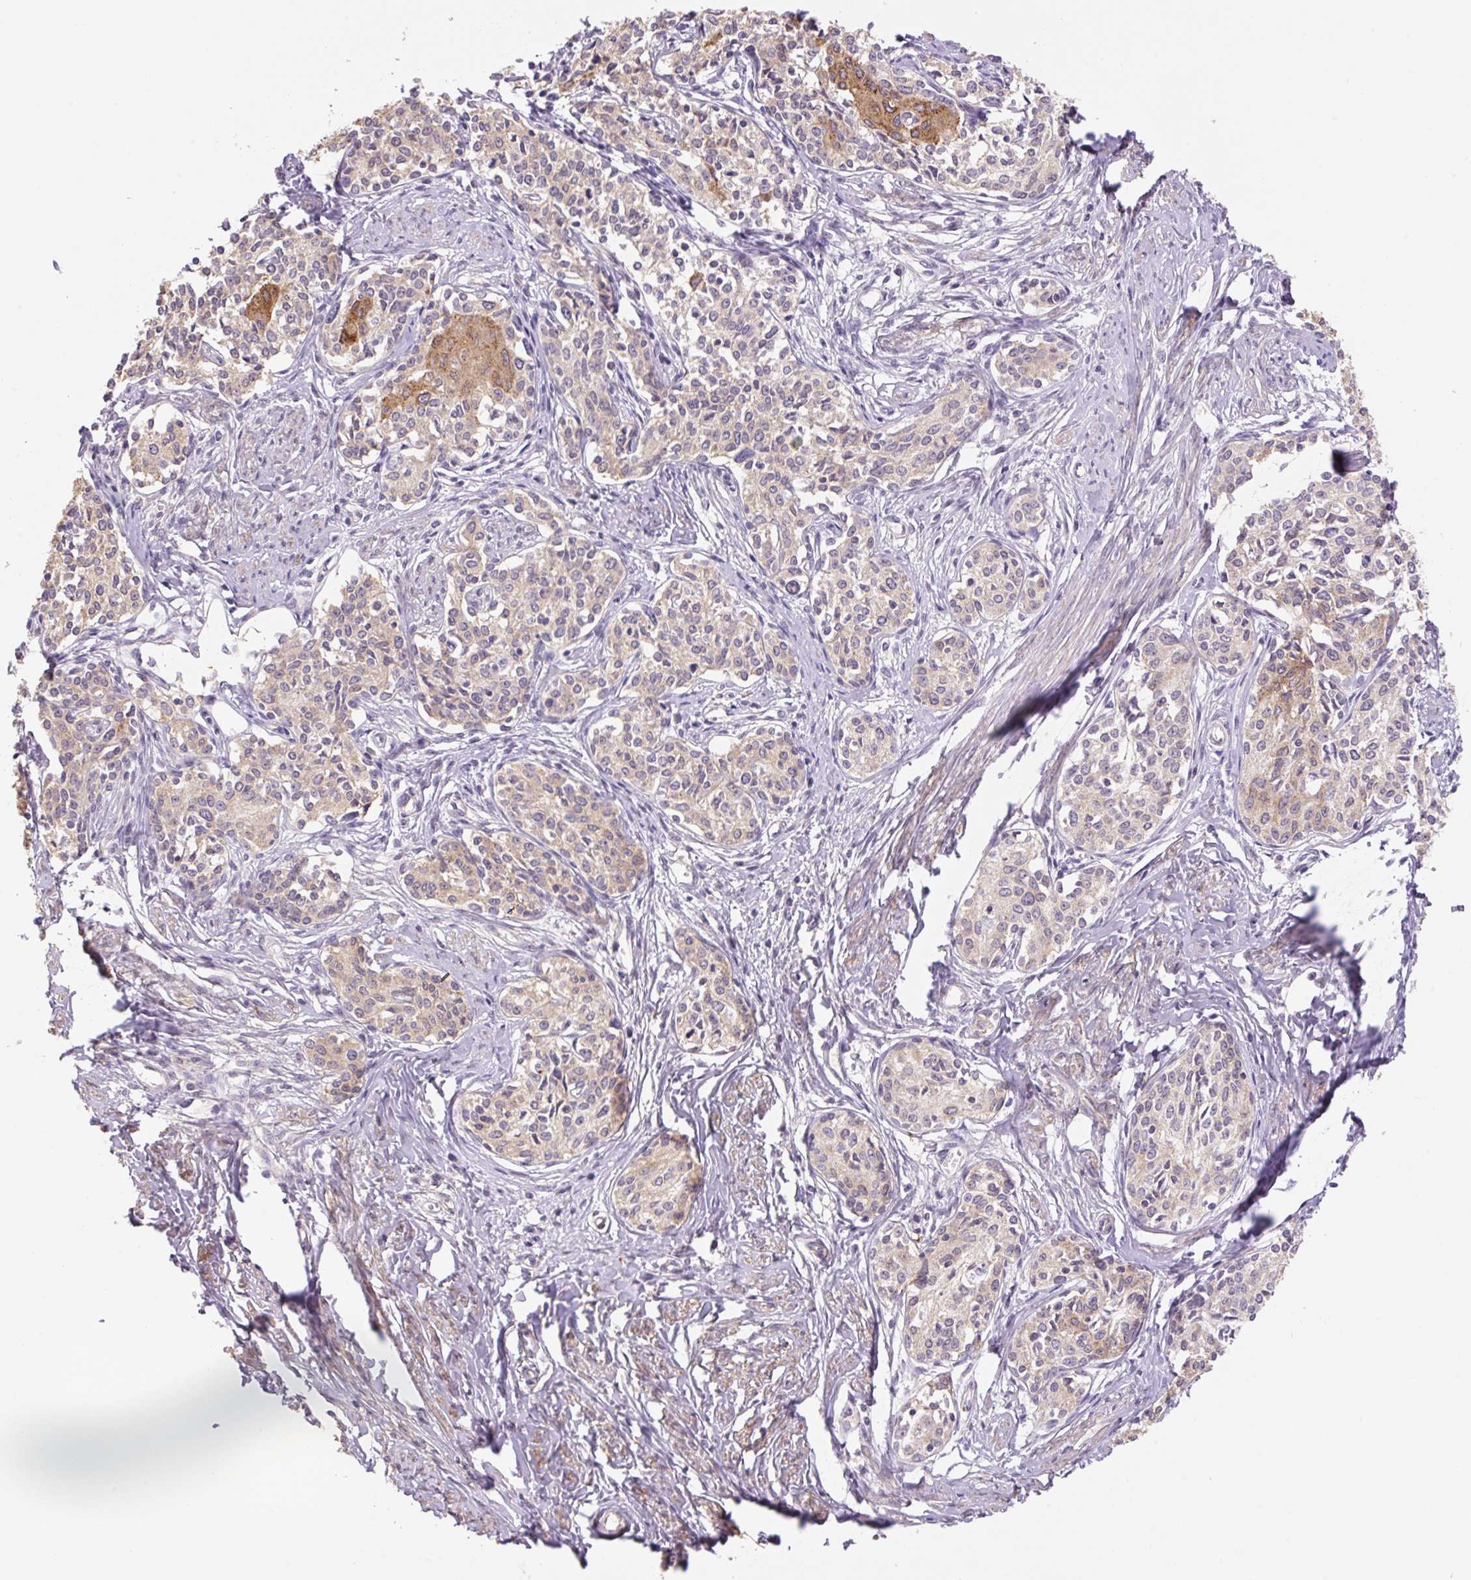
{"staining": {"intensity": "negative", "quantity": "none", "location": "none"}, "tissue": "cervical cancer", "cell_type": "Tumor cells", "image_type": "cancer", "snomed": [{"axis": "morphology", "description": "Squamous cell carcinoma, NOS"}, {"axis": "morphology", "description": "Adenocarcinoma, NOS"}, {"axis": "topography", "description": "Cervix"}], "caption": "IHC micrograph of human cervical cancer (adenocarcinoma) stained for a protein (brown), which demonstrates no positivity in tumor cells.", "gene": "COX8A", "patient": {"sex": "female", "age": 52}}